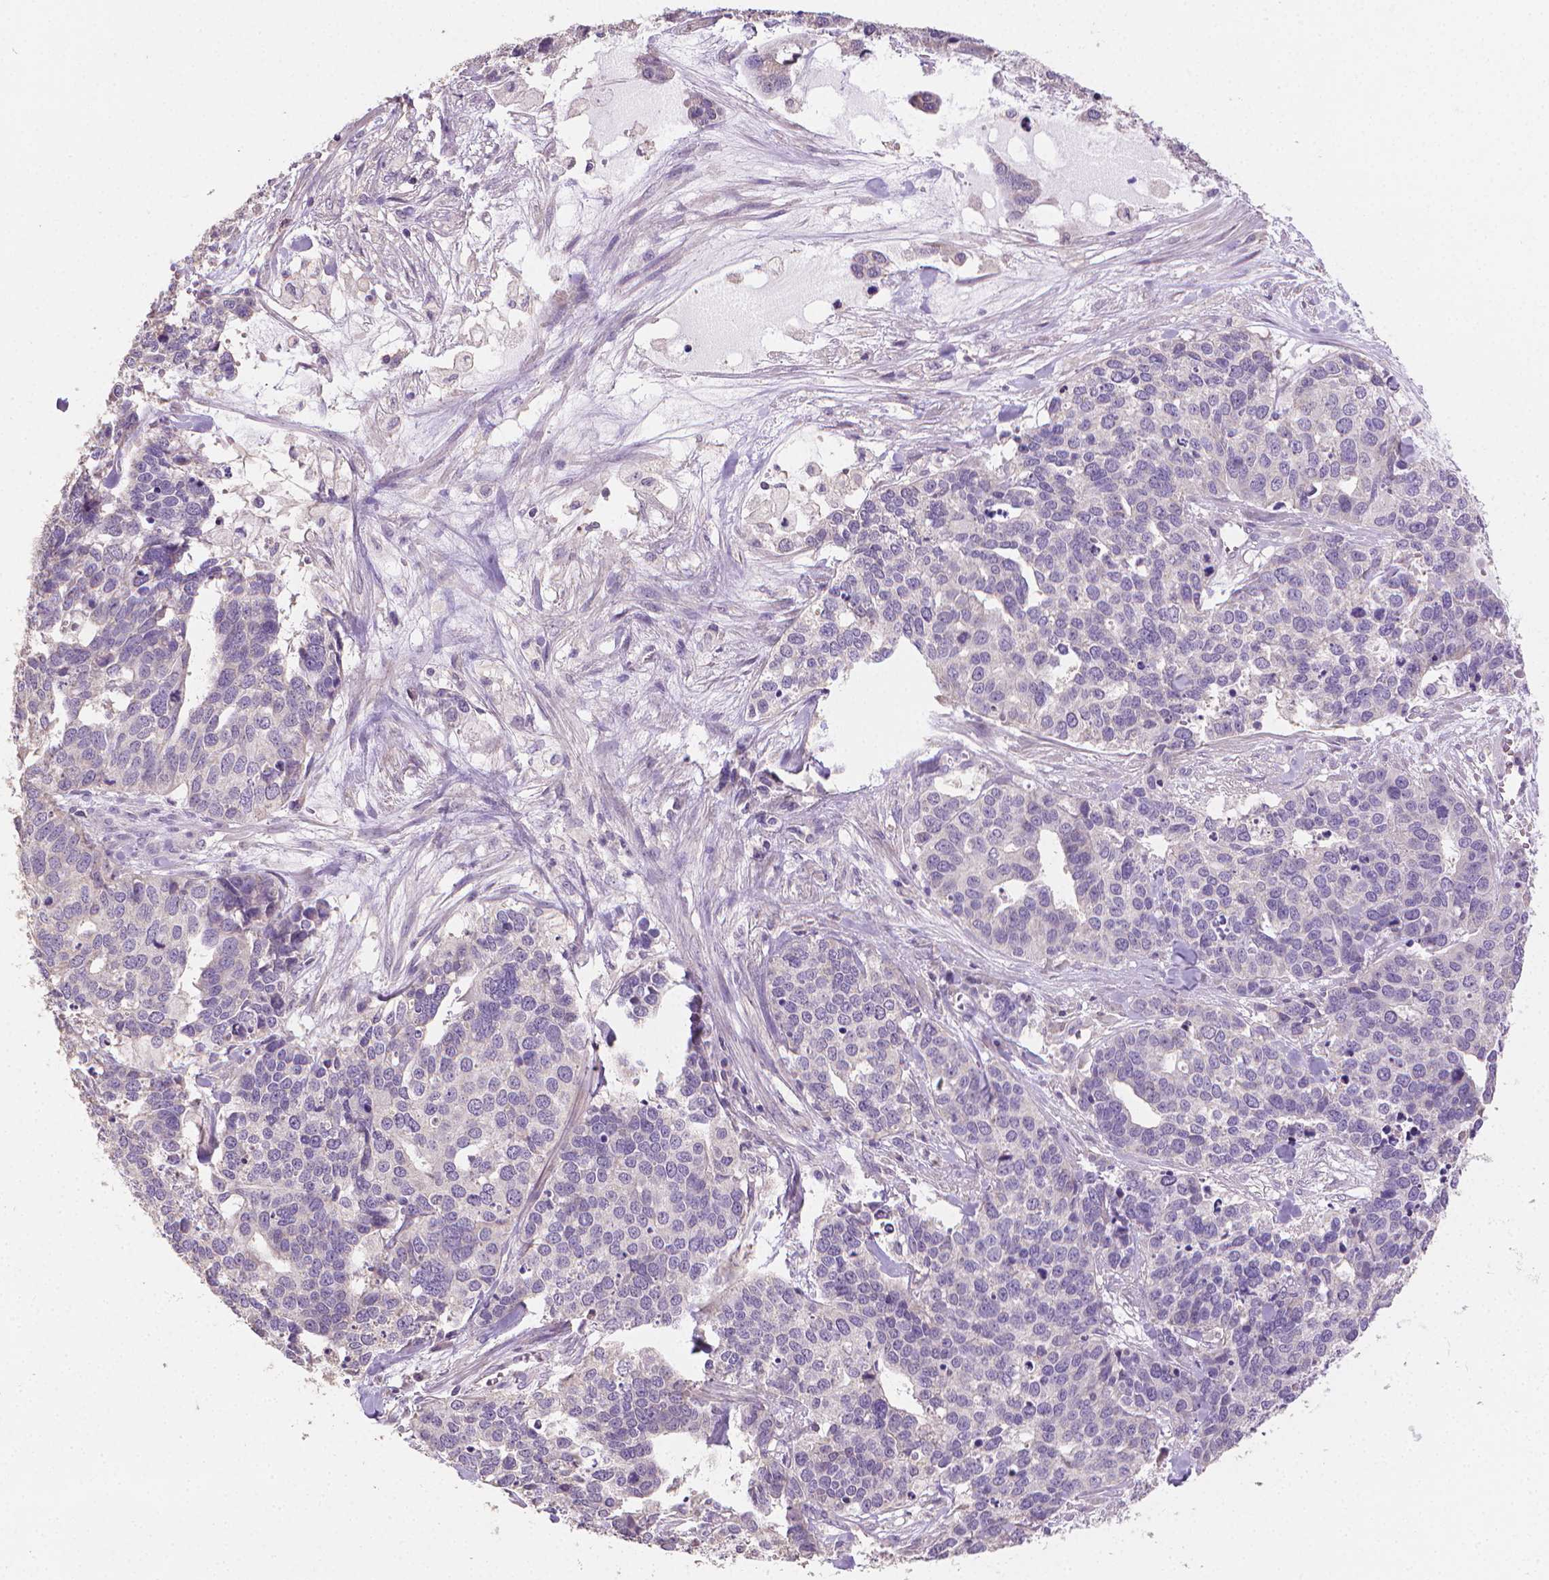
{"staining": {"intensity": "negative", "quantity": "none", "location": "none"}, "tissue": "ovarian cancer", "cell_type": "Tumor cells", "image_type": "cancer", "snomed": [{"axis": "morphology", "description": "Carcinoma, endometroid"}, {"axis": "topography", "description": "Ovary"}], "caption": "Immunohistochemistry (IHC) of human ovarian cancer (endometroid carcinoma) demonstrates no staining in tumor cells.", "gene": "CATIP", "patient": {"sex": "female", "age": 65}}